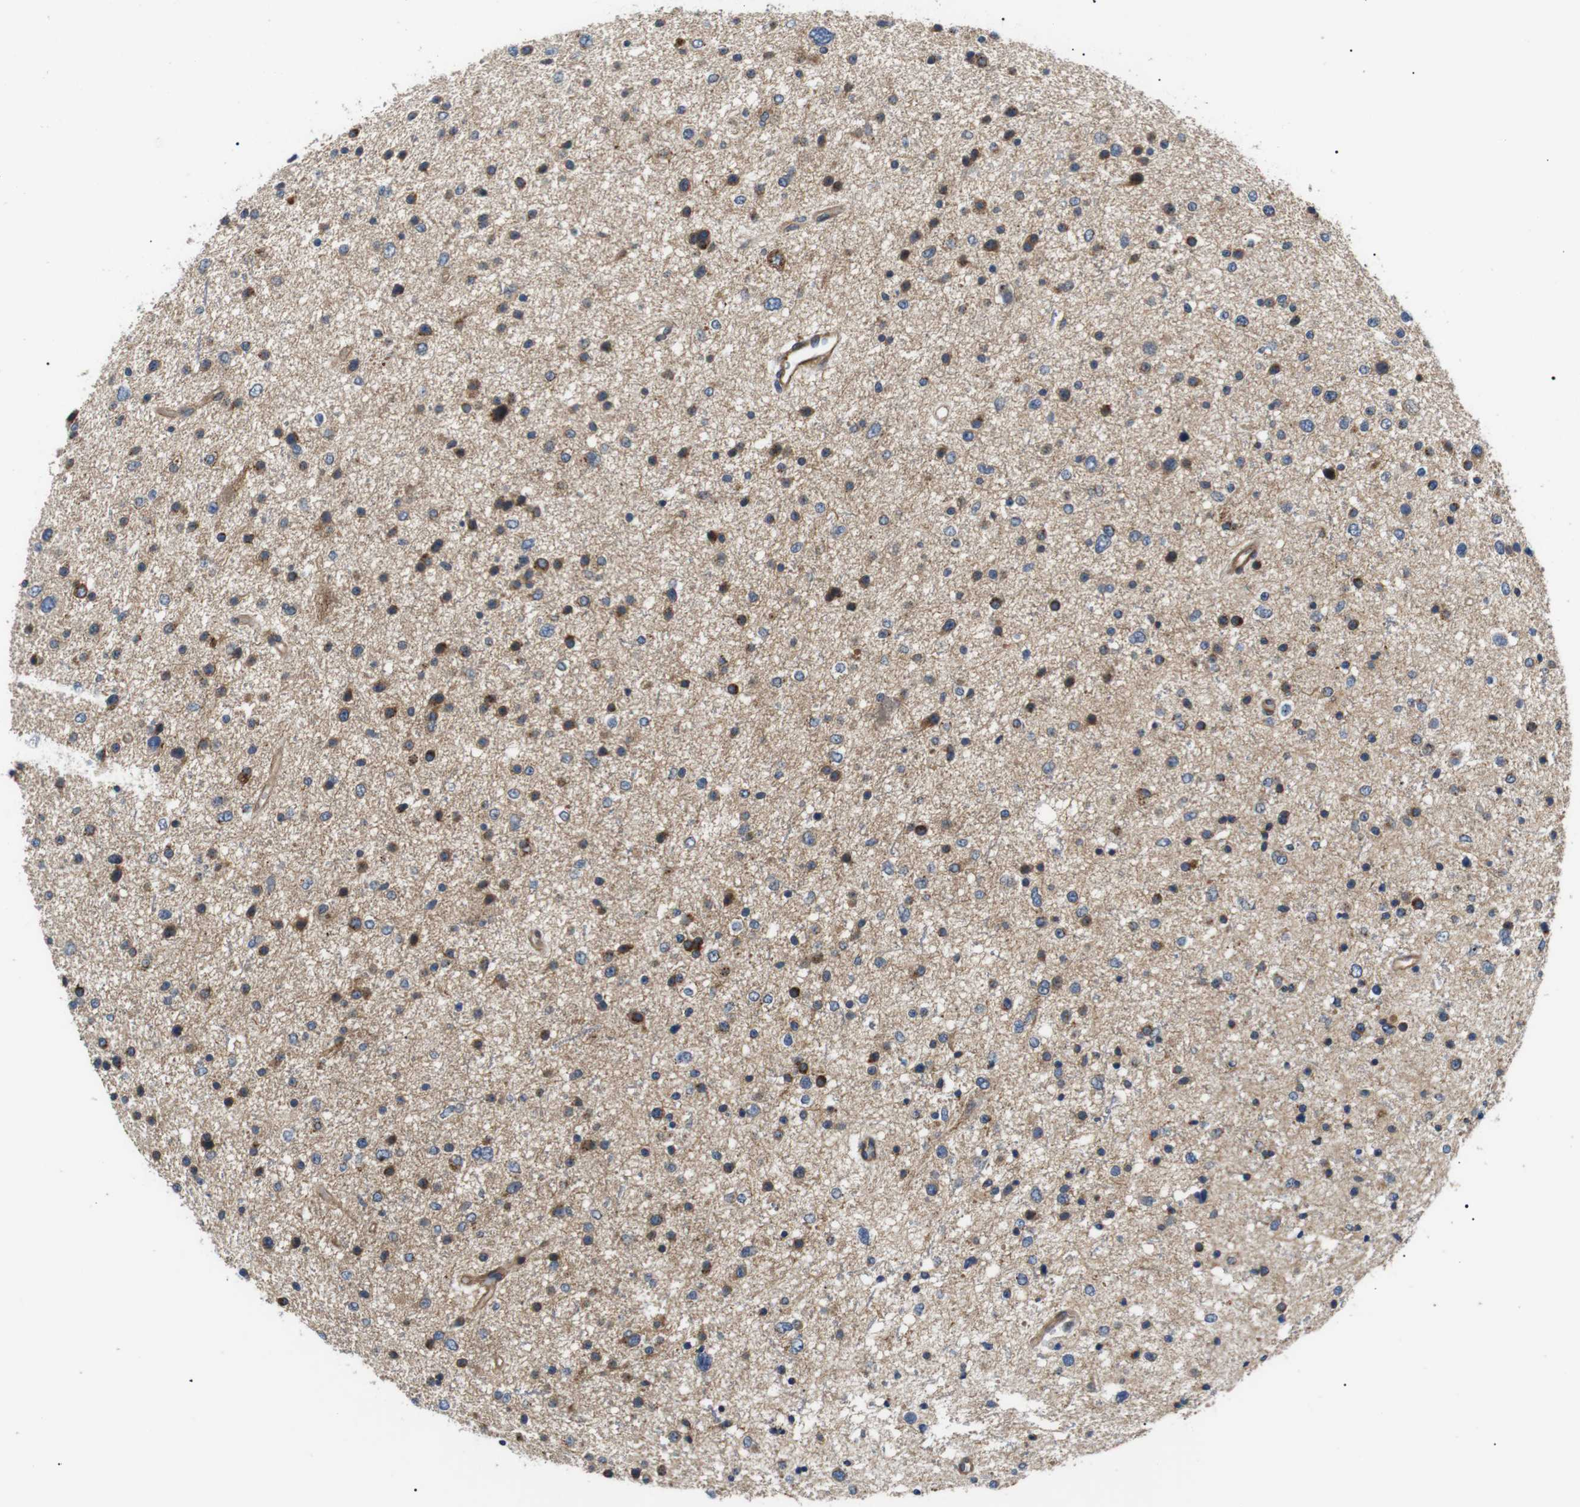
{"staining": {"intensity": "moderate", "quantity": "25%-75%", "location": "cytoplasmic/membranous"}, "tissue": "glioma", "cell_type": "Tumor cells", "image_type": "cancer", "snomed": [{"axis": "morphology", "description": "Glioma, malignant, Low grade"}, {"axis": "topography", "description": "Brain"}], "caption": "Immunohistochemical staining of human glioma reveals medium levels of moderate cytoplasmic/membranous protein positivity in approximately 25%-75% of tumor cells.", "gene": "DIPK1A", "patient": {"sex": "female", "age": 37}}